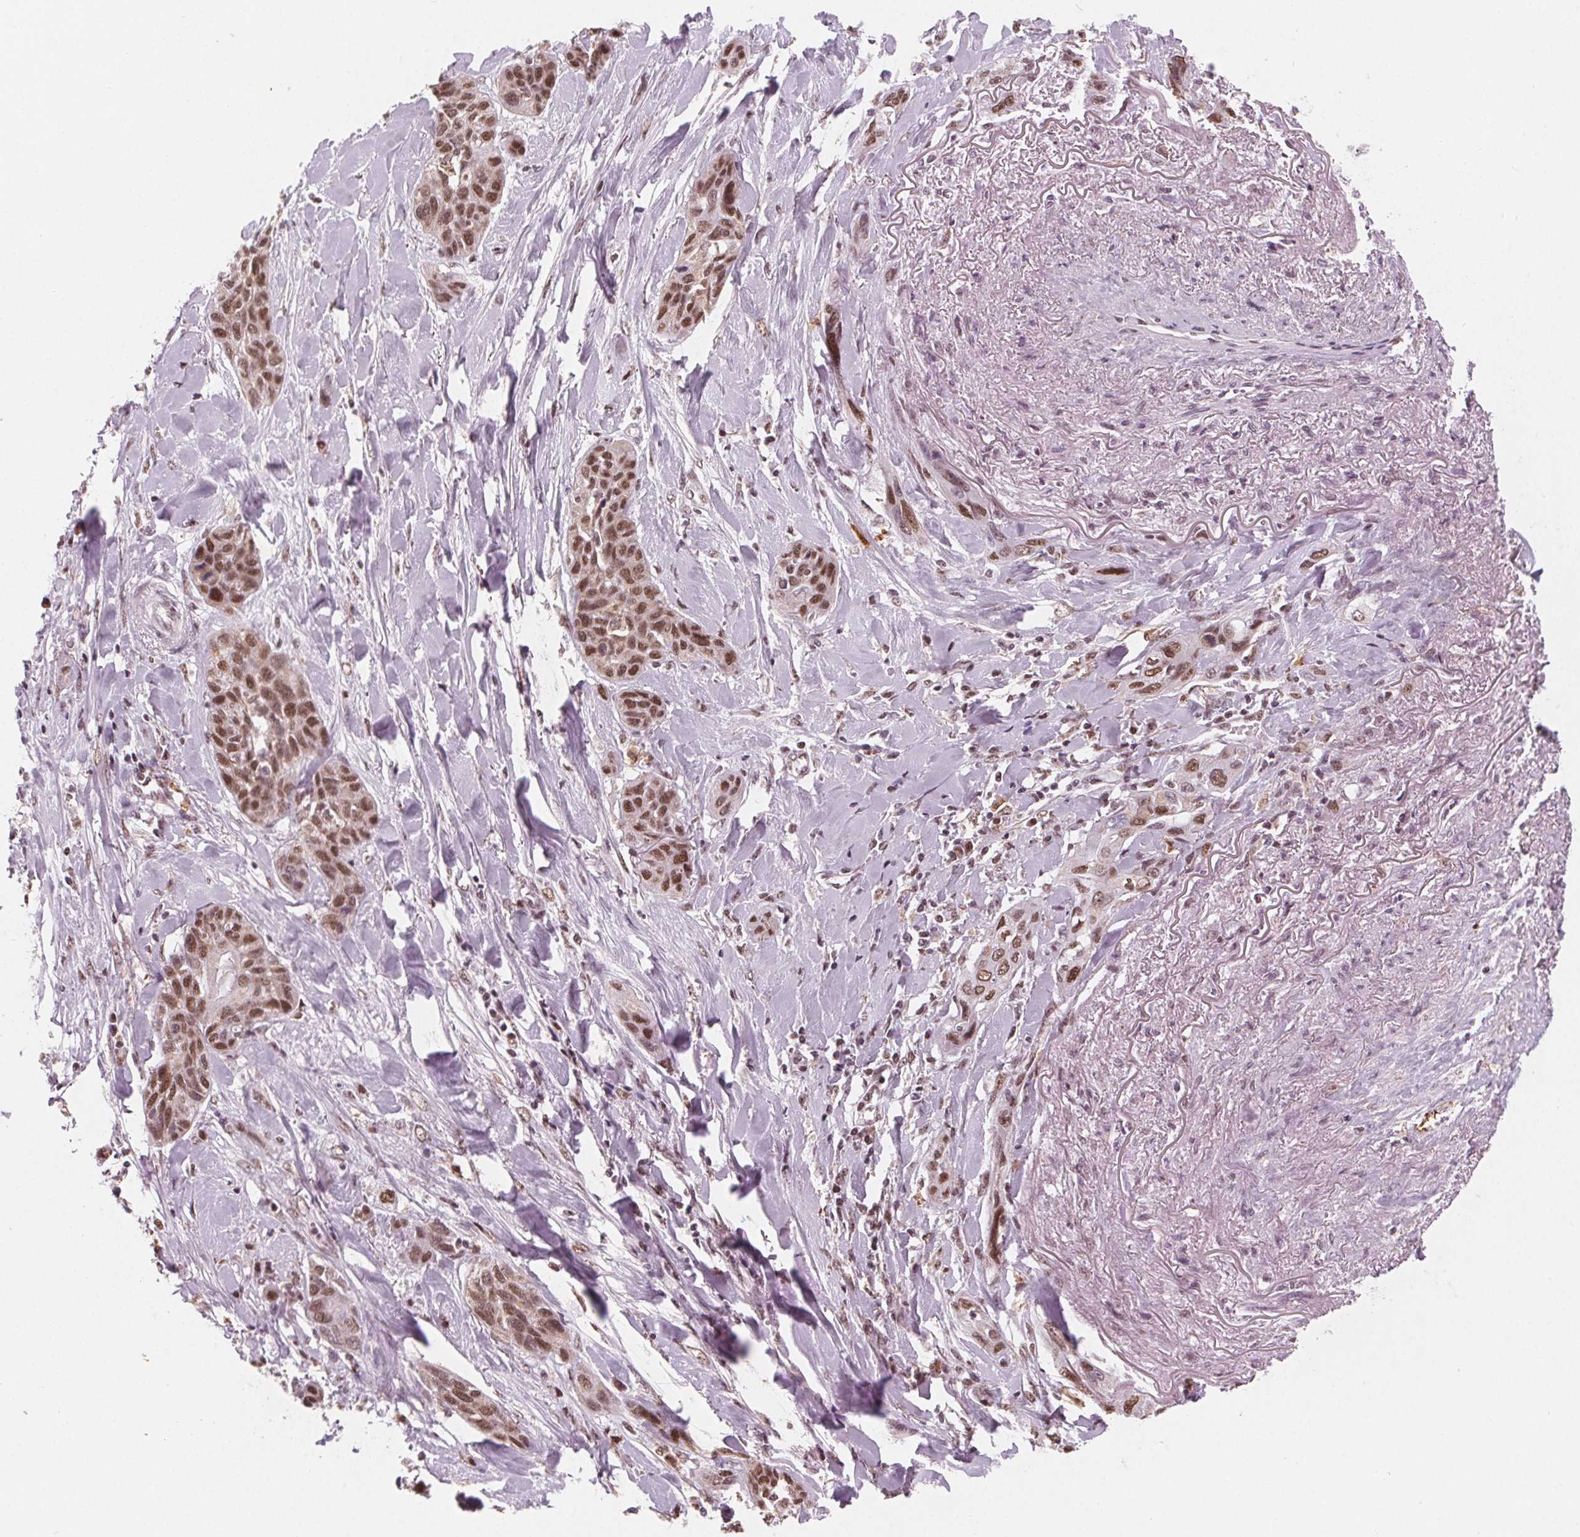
{"staining": {"intensity": "moderate", "quantity": "25%-75%", "location": "nuclear"}, "tissue": "lung cancer", "cell_type": "Tumor cells", "image_type": "cancer", "snomed": [{"axis": "morphology", "description": "Squamous cell carcinoma, NOS"}, {"axis": "topography", "description": "Lung"}], "caption": "Brown immunohistochemical staining in lung squamous cell carcinoma exhibits moderate nuclear positivity in about 25%-75% of tumor cells. The staining is performed using DAB brown chromogen to label protein expression. The nuclei are counter-stained blue using hematoxylin.", "gene": "DPM2", "patient": {"sex": "female", "age": 70}}